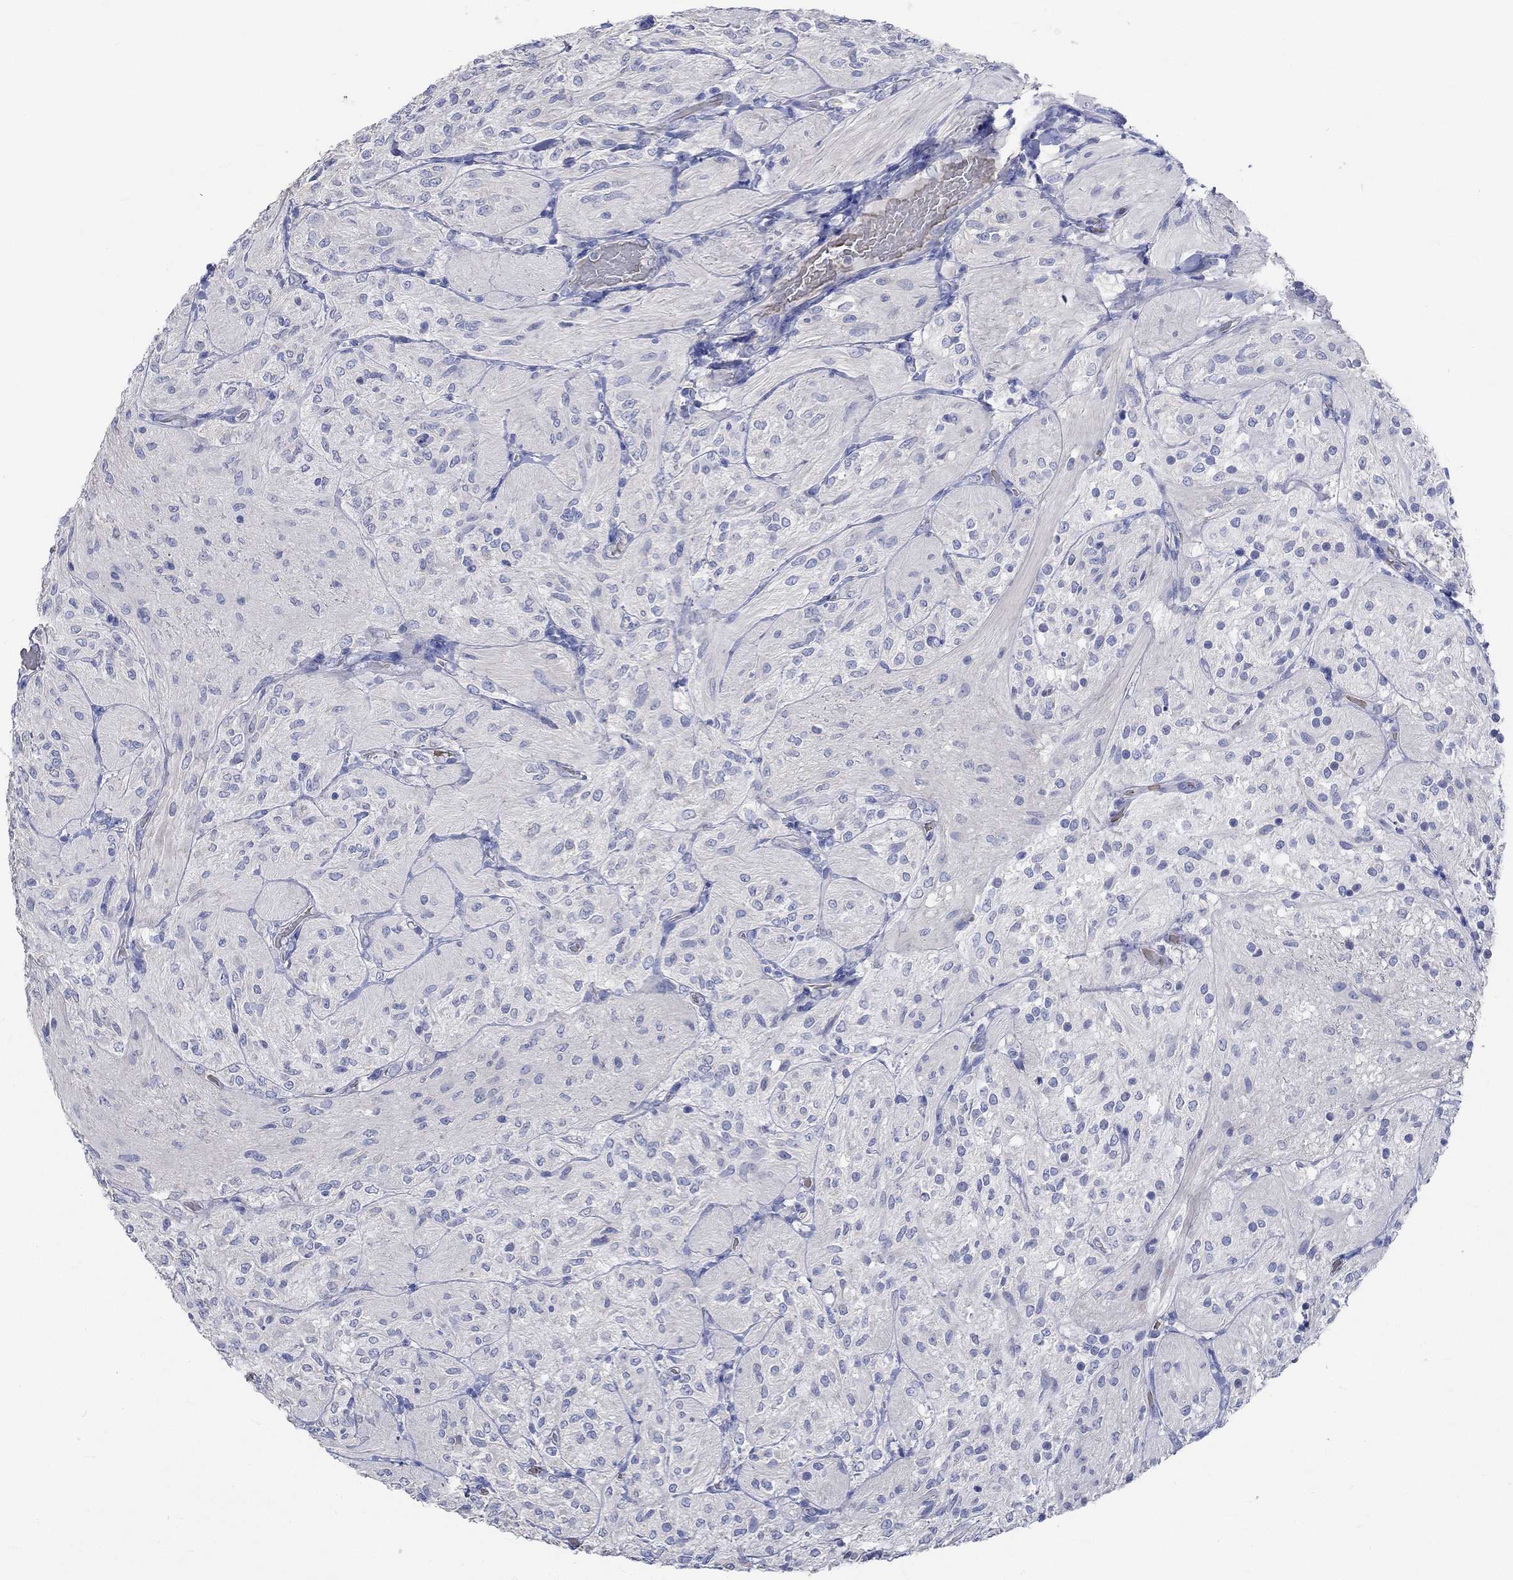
{"staining": {"intensity": "negative", "quantity": "none", "location": "none"}, "tissue": "glioma", "cell_type": "Tumor cells", "image_type": "cancer", "snomed": [{"axis": "morphology", "description": "Glioma, malignant, Low grade"}, {"axis": "topography", "description": "Brain"}], "caption": "This is an IHC photomicrograph of human malignant glioma (low-grade). There is no staining in tumor cells.", "gene": "KCNA1", "patient": {"sex": "male", "age": 3}}